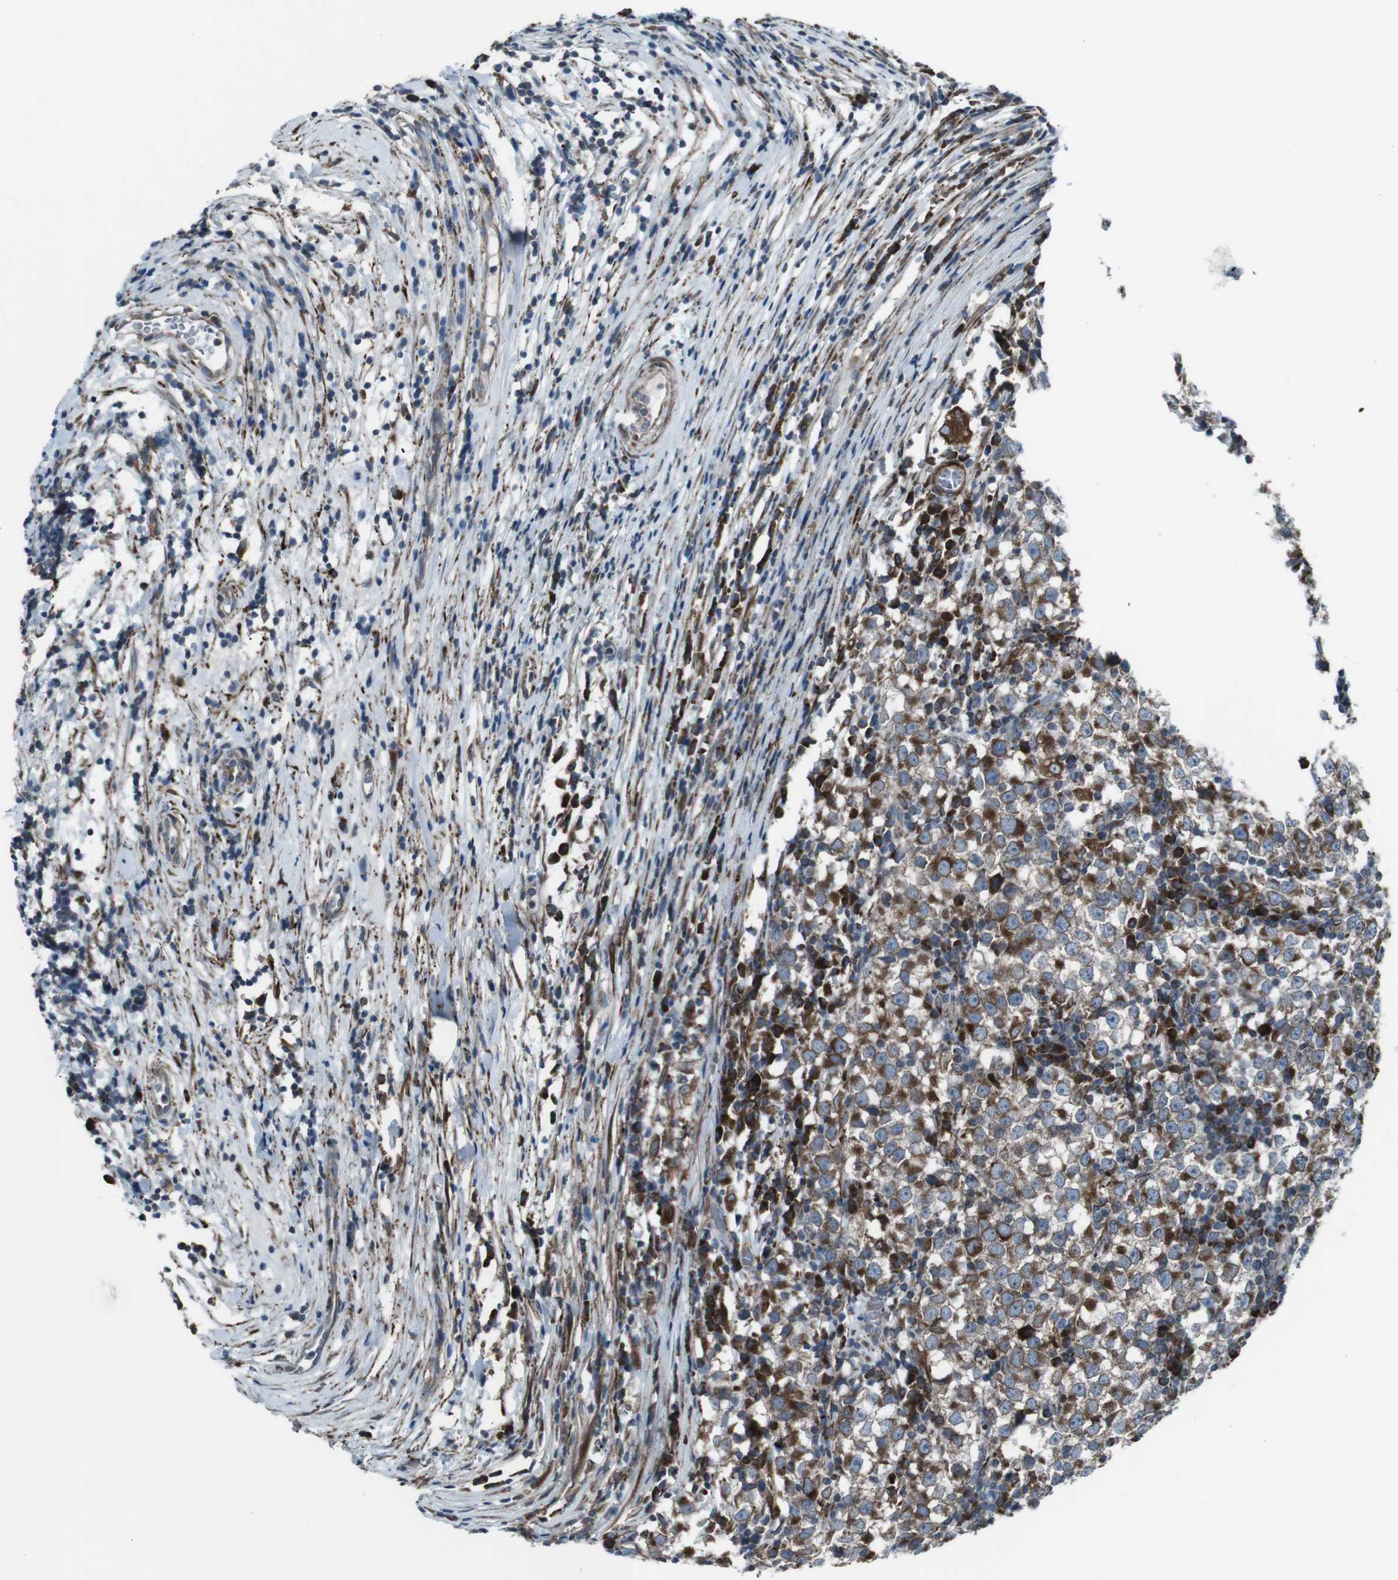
{"staining": {"intensity": "moderate", "quantity": "25%-75%", "location": "cytoplasmic/membranous"}, "tissue": "testis cancer", "cell_type": "Tumor cells", "image_type": "cancer", "snomed": [{"axis": "morphology", "description": "Seminoma, NOS"}, {"axis": "topography", "description": "Testis"}], "caption": "Brown immunohistochemical staining in seminoma (testis) demonstrates moderate cytoplasmic/membranous expression in approximately 25%-75% of tumor cells. Nuclei are stained in blue.", "gene": "LNPK", "patient": {"sex": "male", "age": 65}}